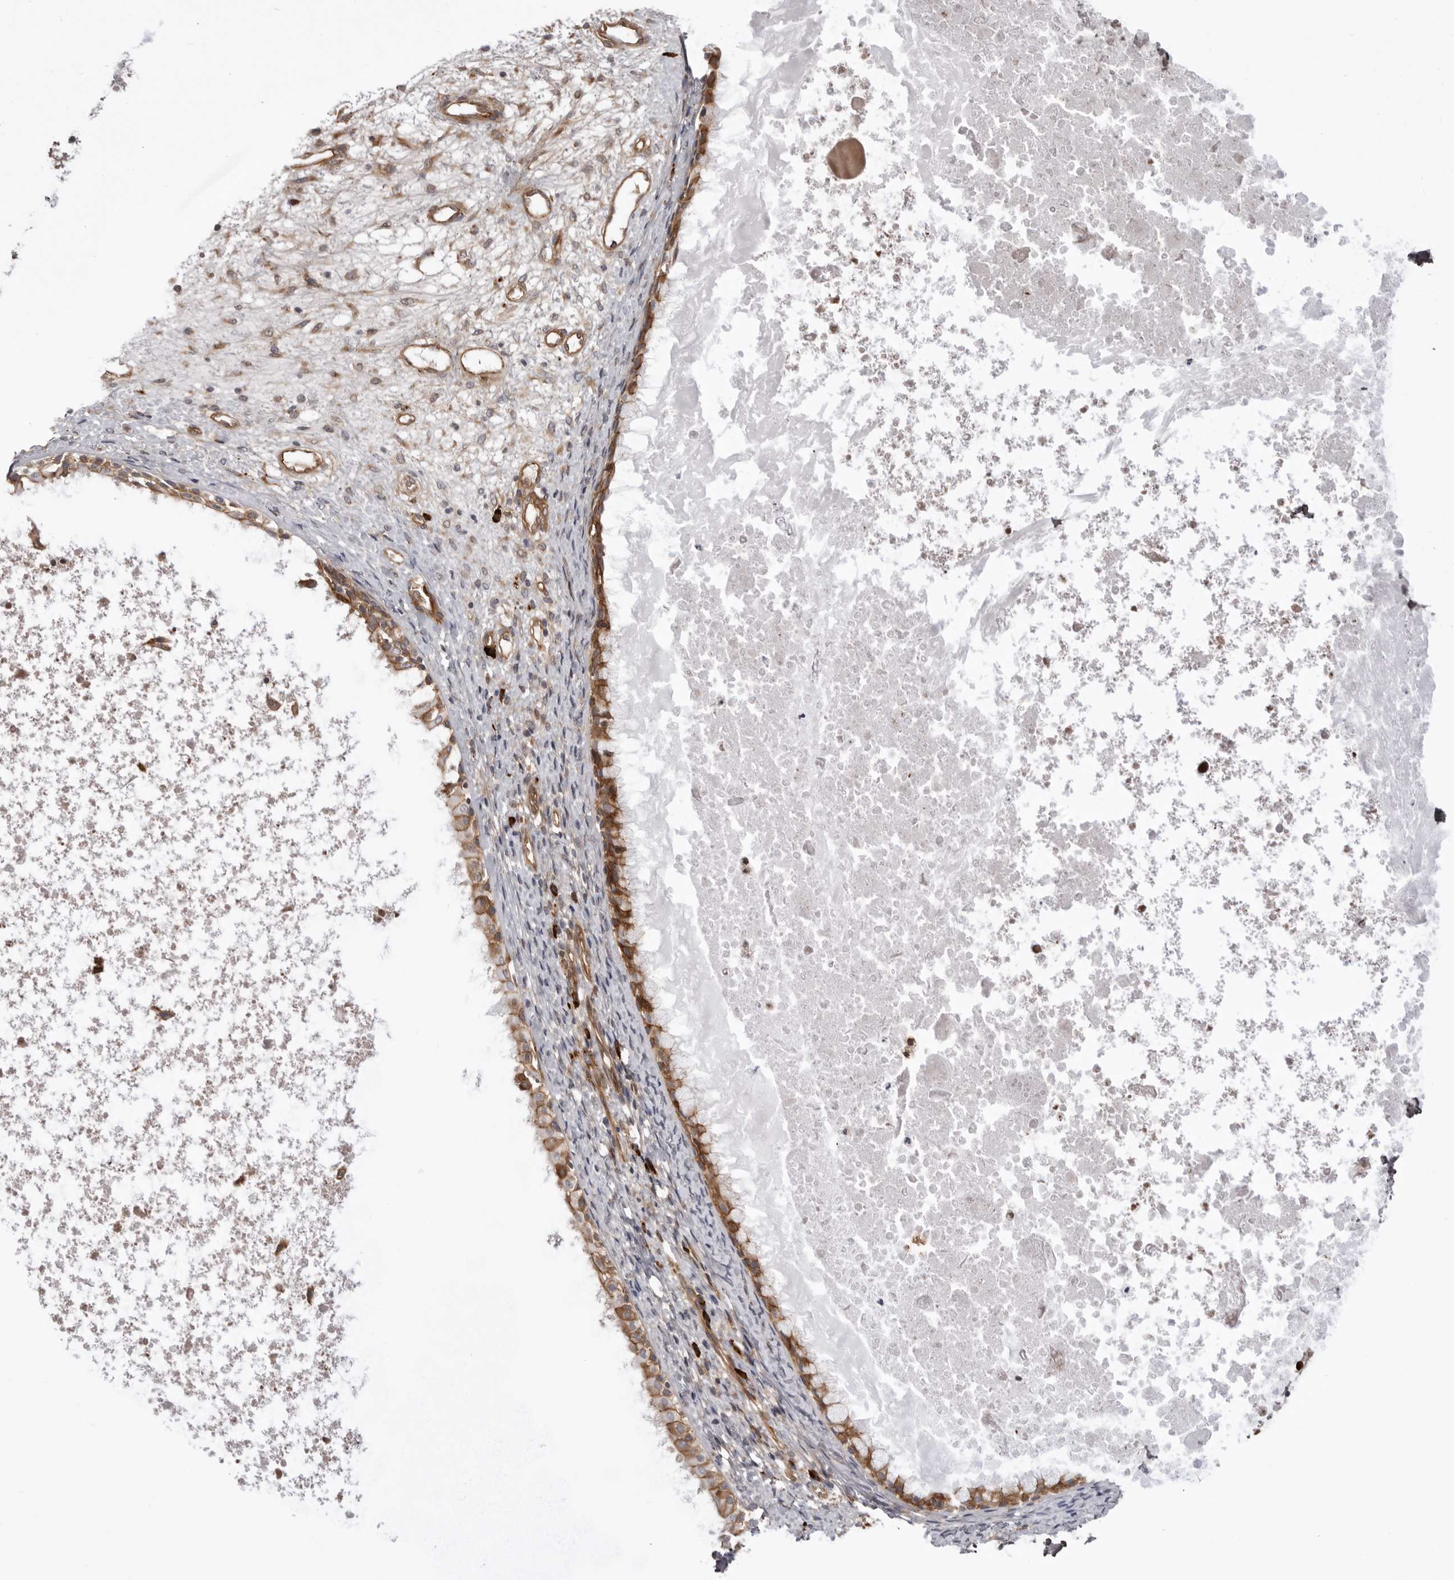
{"staining": {"intensity": "moderate", "quantity": ">75%", "location": "cytoplasmic/membranous"}, "tissue": "nasopharynx", "cell_type": "Respiratory epithelial cells", "image_type": "normal", "snomed": [{"axis": "morphology", "description": "Normal tissue, NOS"}, {"axis": "topography", "description": "Nasopharynx"}], "caption": "A micrograph showing moderate cytoplasmic/membranous staining in about >75% of respiratory epithelial cells in unremarkable nasopharynx, as visualized by brown immunohistochemical staining.", "gene": "ARL5A", "patient": {"sex": "male", "age": 22}}